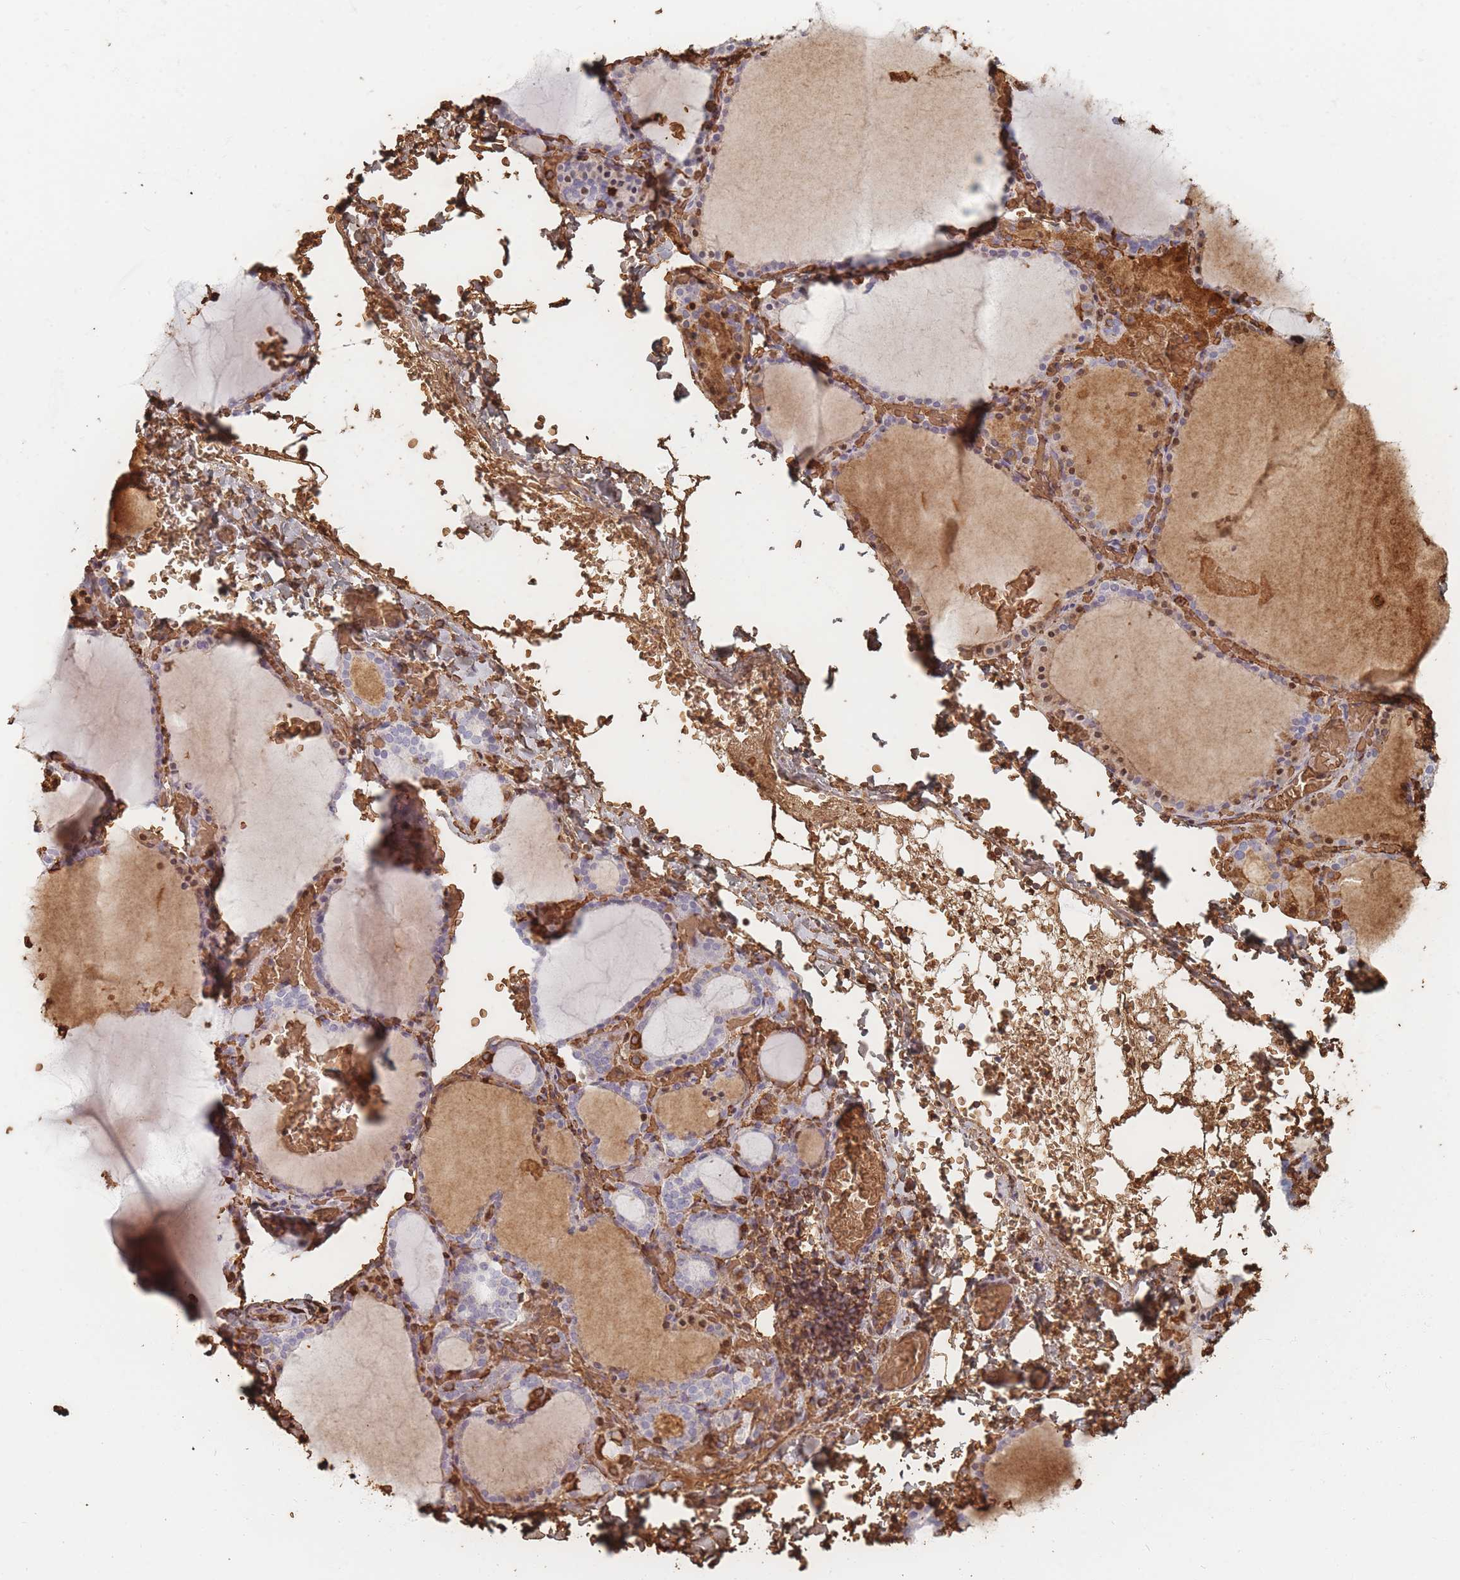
{"staining": {"intensity": "weak", "quantity": "<25%", "location": "cytoplasmic/membranous"}, "tissue": "thyroid gland", "cell_type": "Glandular cells", "image_type": "normal", "snomed": [{"axis": "morphology", "description": "Normal tissue, NOS"}, {"axis": "topography", "description": "Thyroid gland"}], "caption": "IHC image of benign thyroid gland stained for a protein (brown), which exhibits no staining in glandular cells.", "gene": "SLC2A6", "patient": {"sex": "female", "age": 39}}